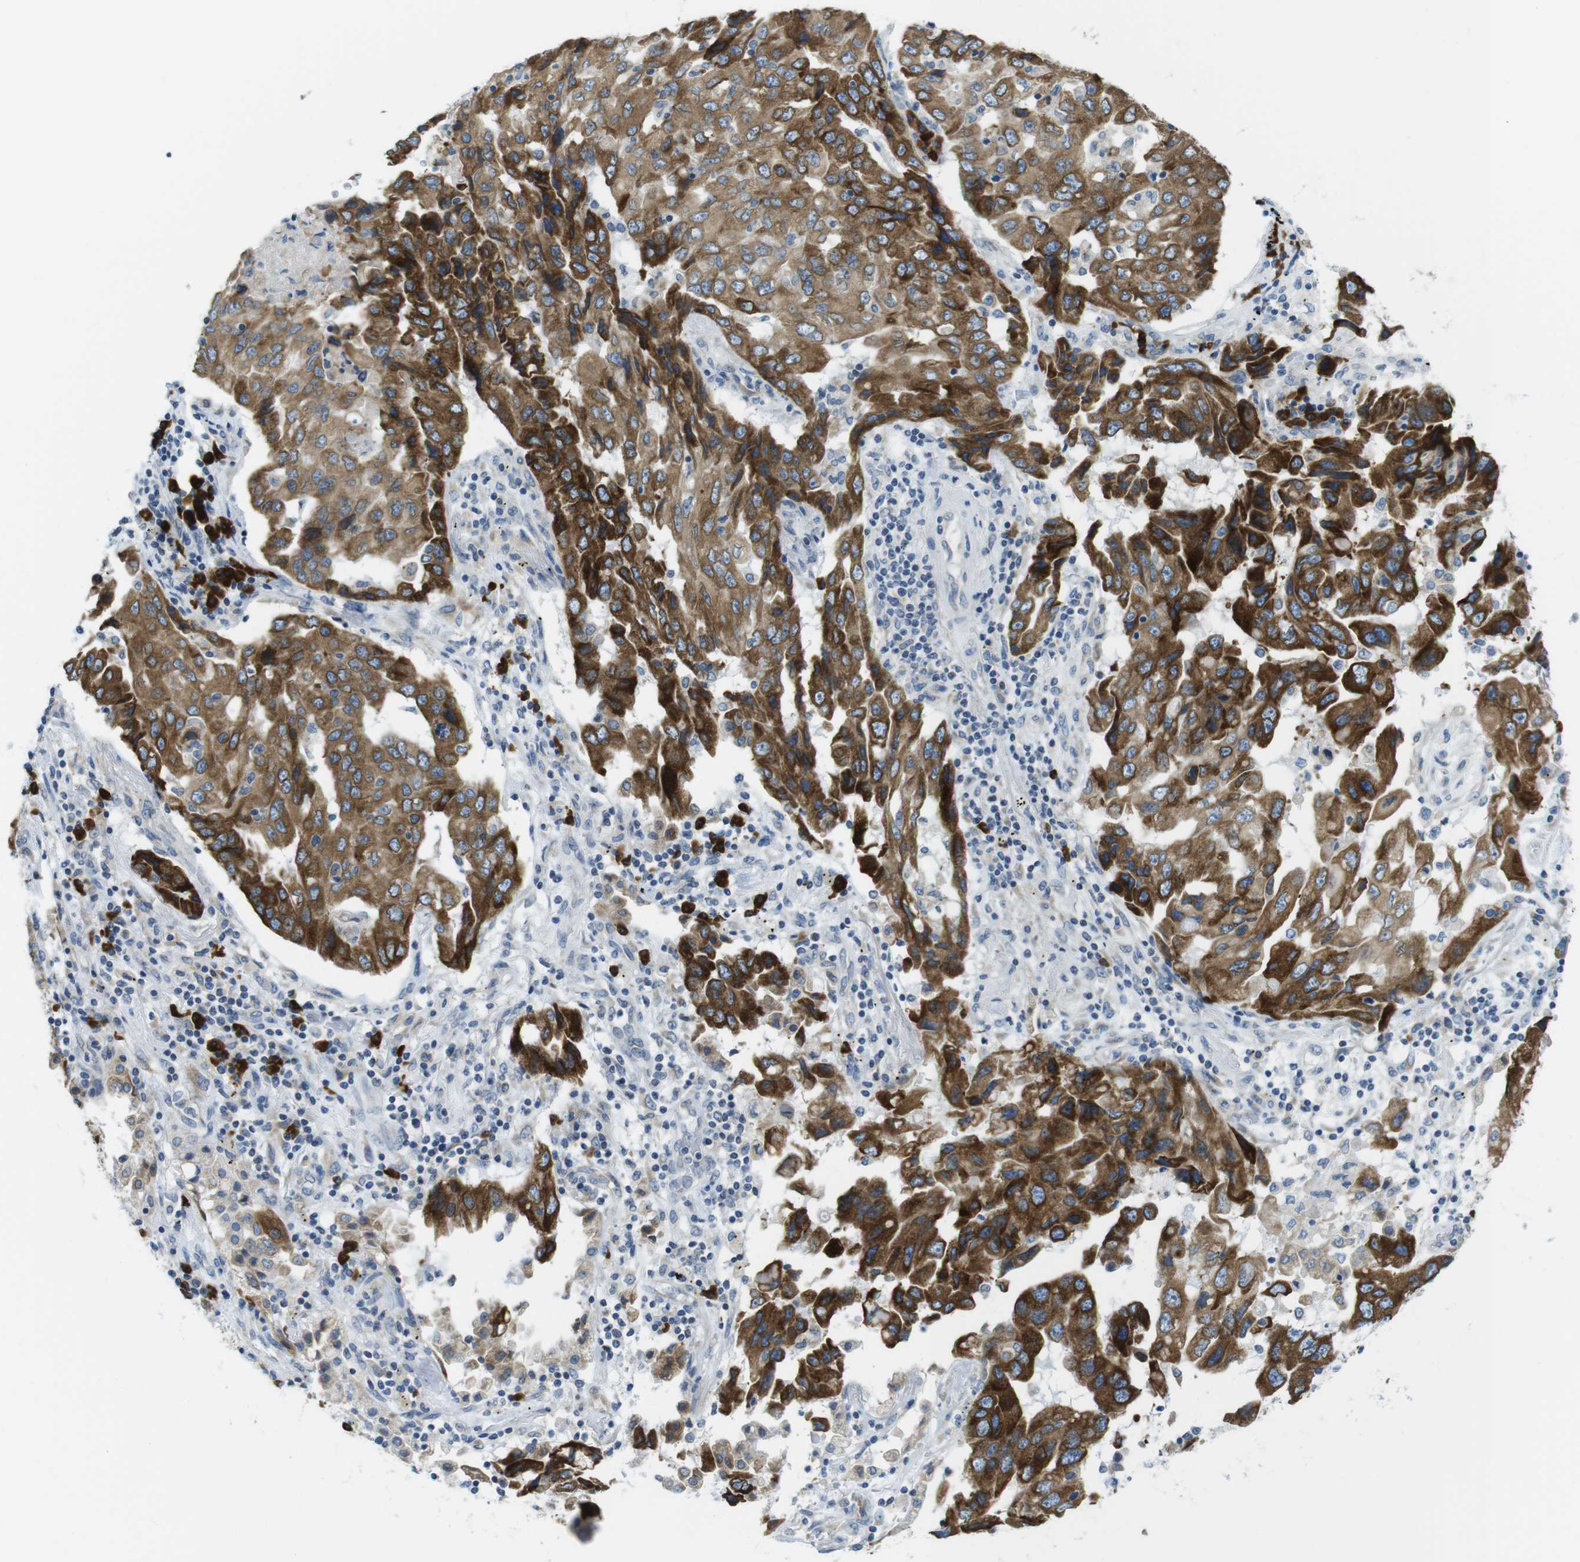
{"staining": {"intensity": "strong", "quantity": ">75%", "location": "cytoplasmic/membranous"}, "tissue": "lung cancer", "cell_type": "Tumor cells", "image_type": "cancer", "snomed": [{"axis": "morphology", "description": "Adenocarcinoma, NOS"}, {"axis": "topography", "description": "Lung"}], "caption": "A high amount of strong cytoplasmic/membranous staining is identified in about >75% of tumor cells in lung cancer (adenocarcinoma) tissue.", "gene": "CLPTM1L", "patient": {"sex": "female", "age": 65}}